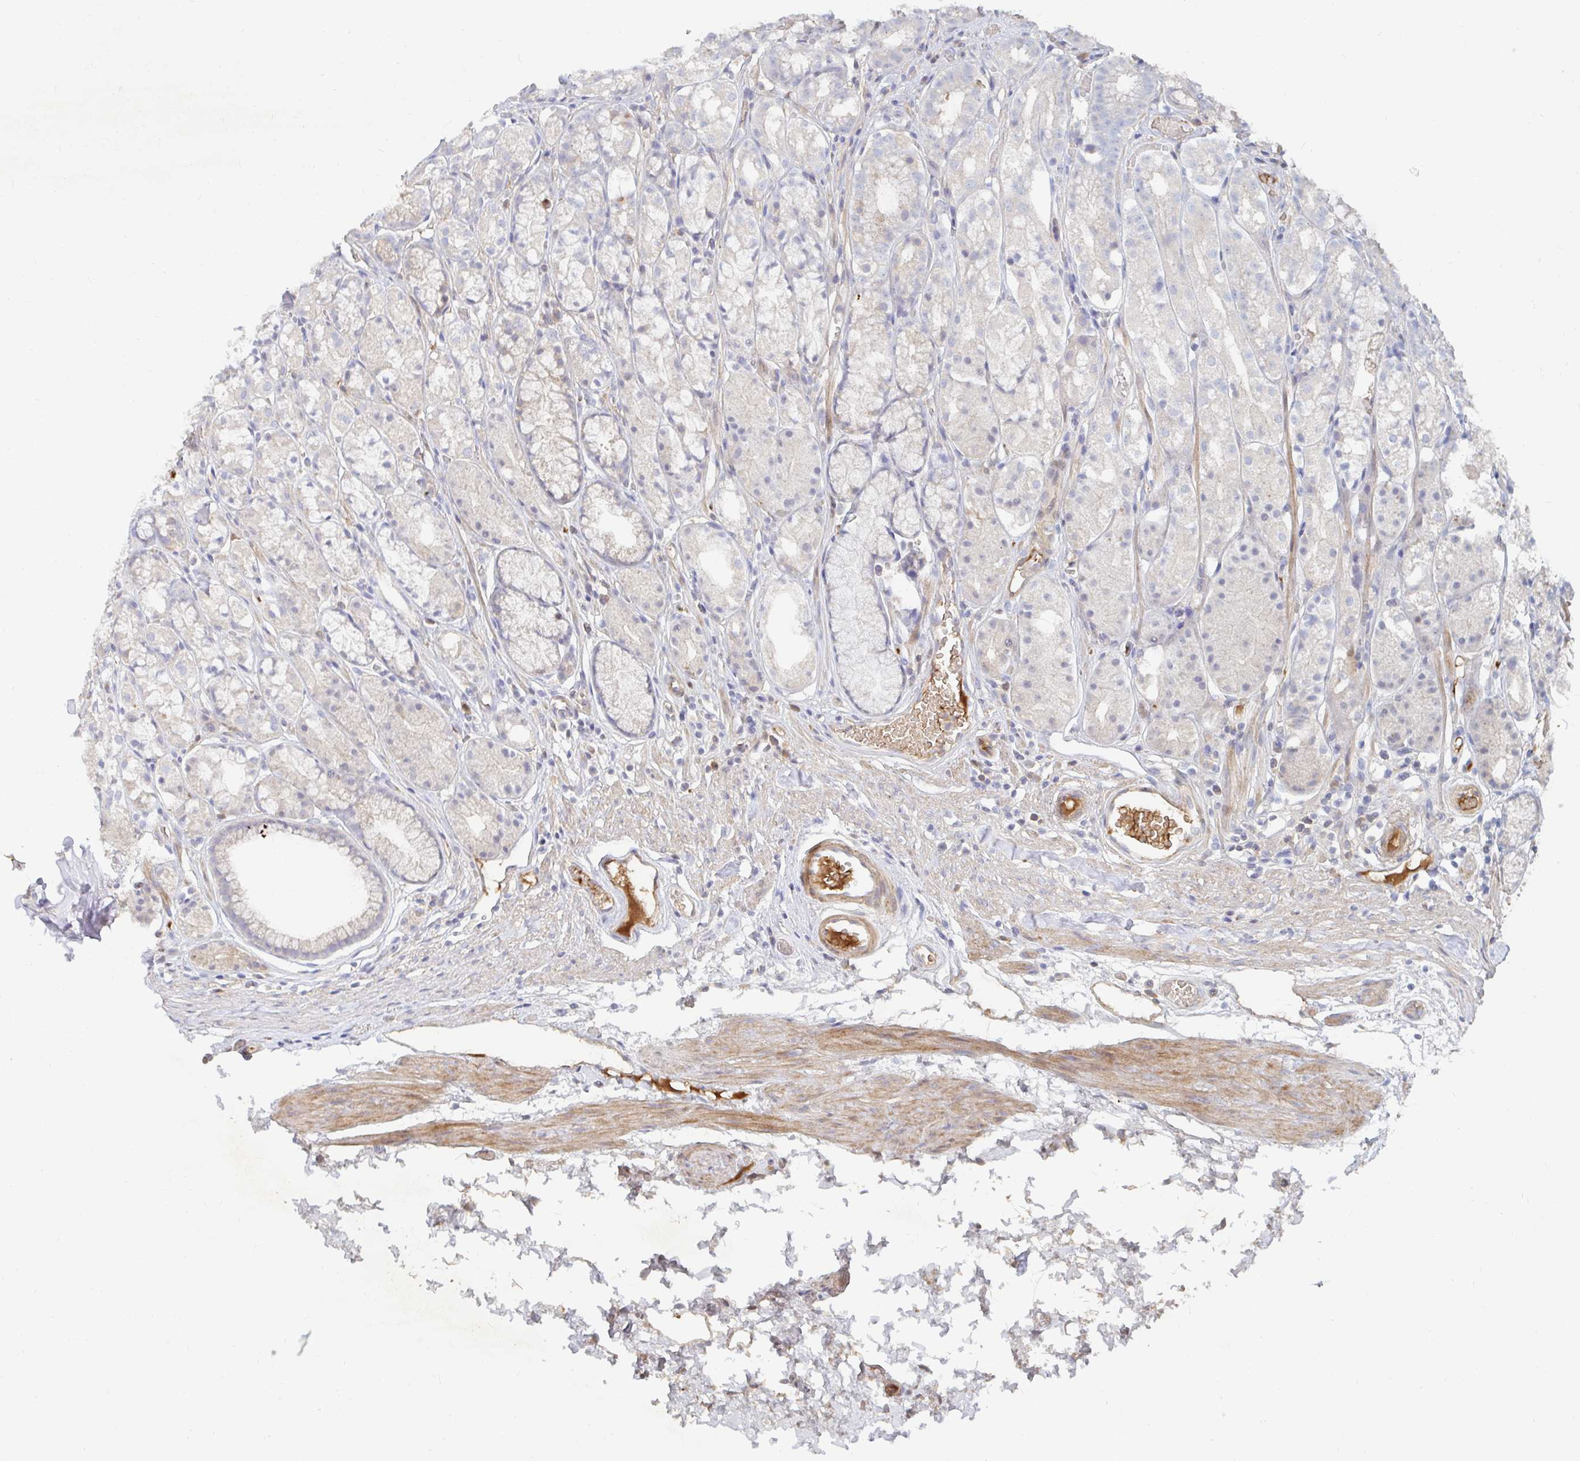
{"staining": {"intensity": "negative", "quantity": "none", "location": "none"}, "tissue": "stomach", "cell_type": "Glandular cells", "image_type": "normal", "snomed": [{"axis": "morphology", "description": "Normal tissue, NOS"}, {"axis": "topography", "description": "Smooth muscle"}, {"axis": "topography", "description": "Stomach"}], "caption": "There is no significant staining in glandular cells of stomach. (DAB (3,3'-diaminobenzidine) immunohistochemistry (IHC) with hematoxylin counter stain).", "gene": "NME9", "patient": {"sex": "male", "age": 70}}